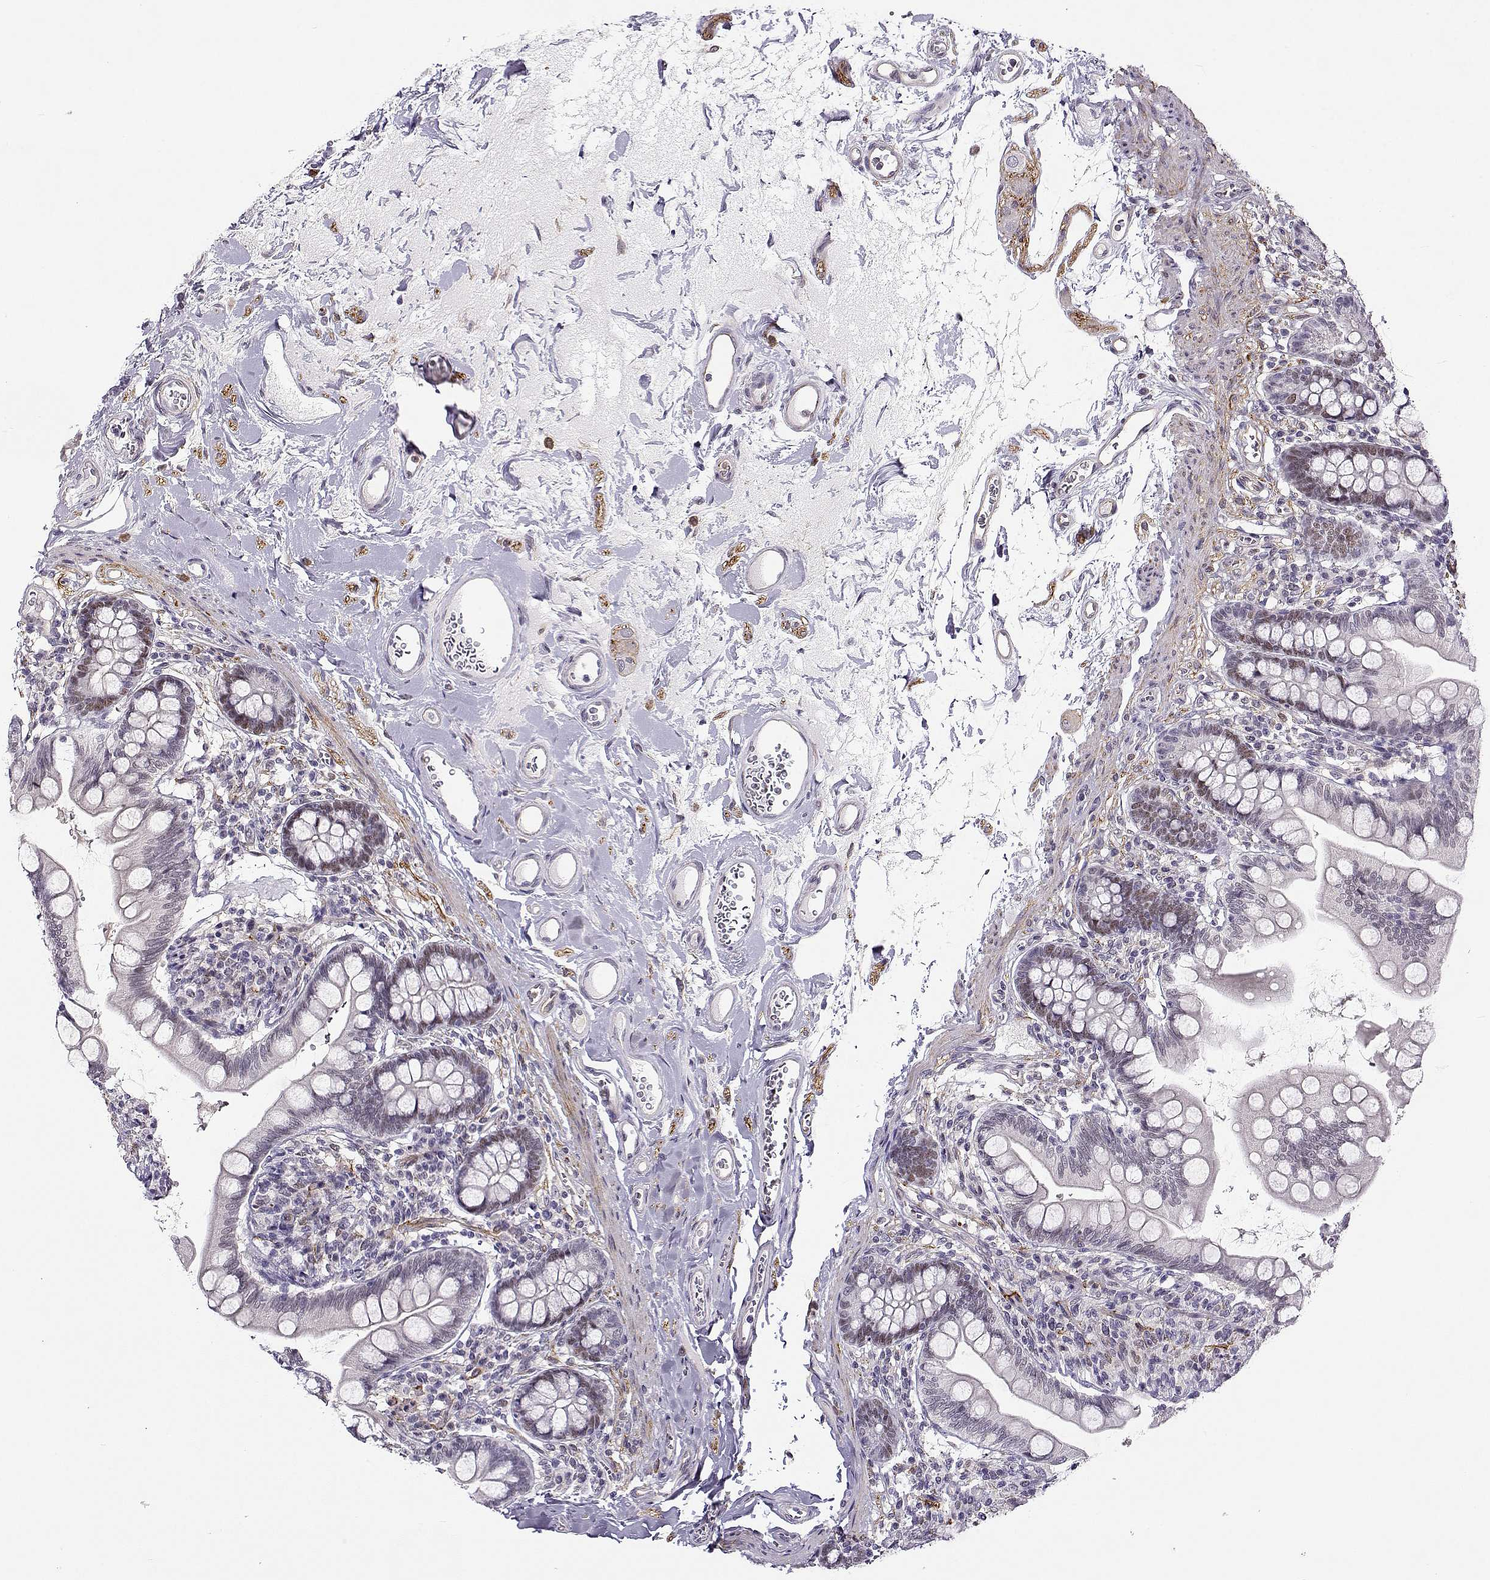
{"staining": {"intensity": "moderate", "quantity": "<25%", "location": "nuclear"}, "tissue": "small intestine", "cell_type": "Glandular cells", "image_type": "normal", "snomed": [{"axis": "morphology", "description": "Normal tissue, NOS"}, {"axis": "topography", "description": "Small intestine"}], "caption": "A high-resolution histopathology image shows IHC staining of normal small intestine, which demonstrates moderate nuclear staining in about <25% of glandular cells.", "gene": "BACH1", "patient": {"sex": "female", "age": 56}}